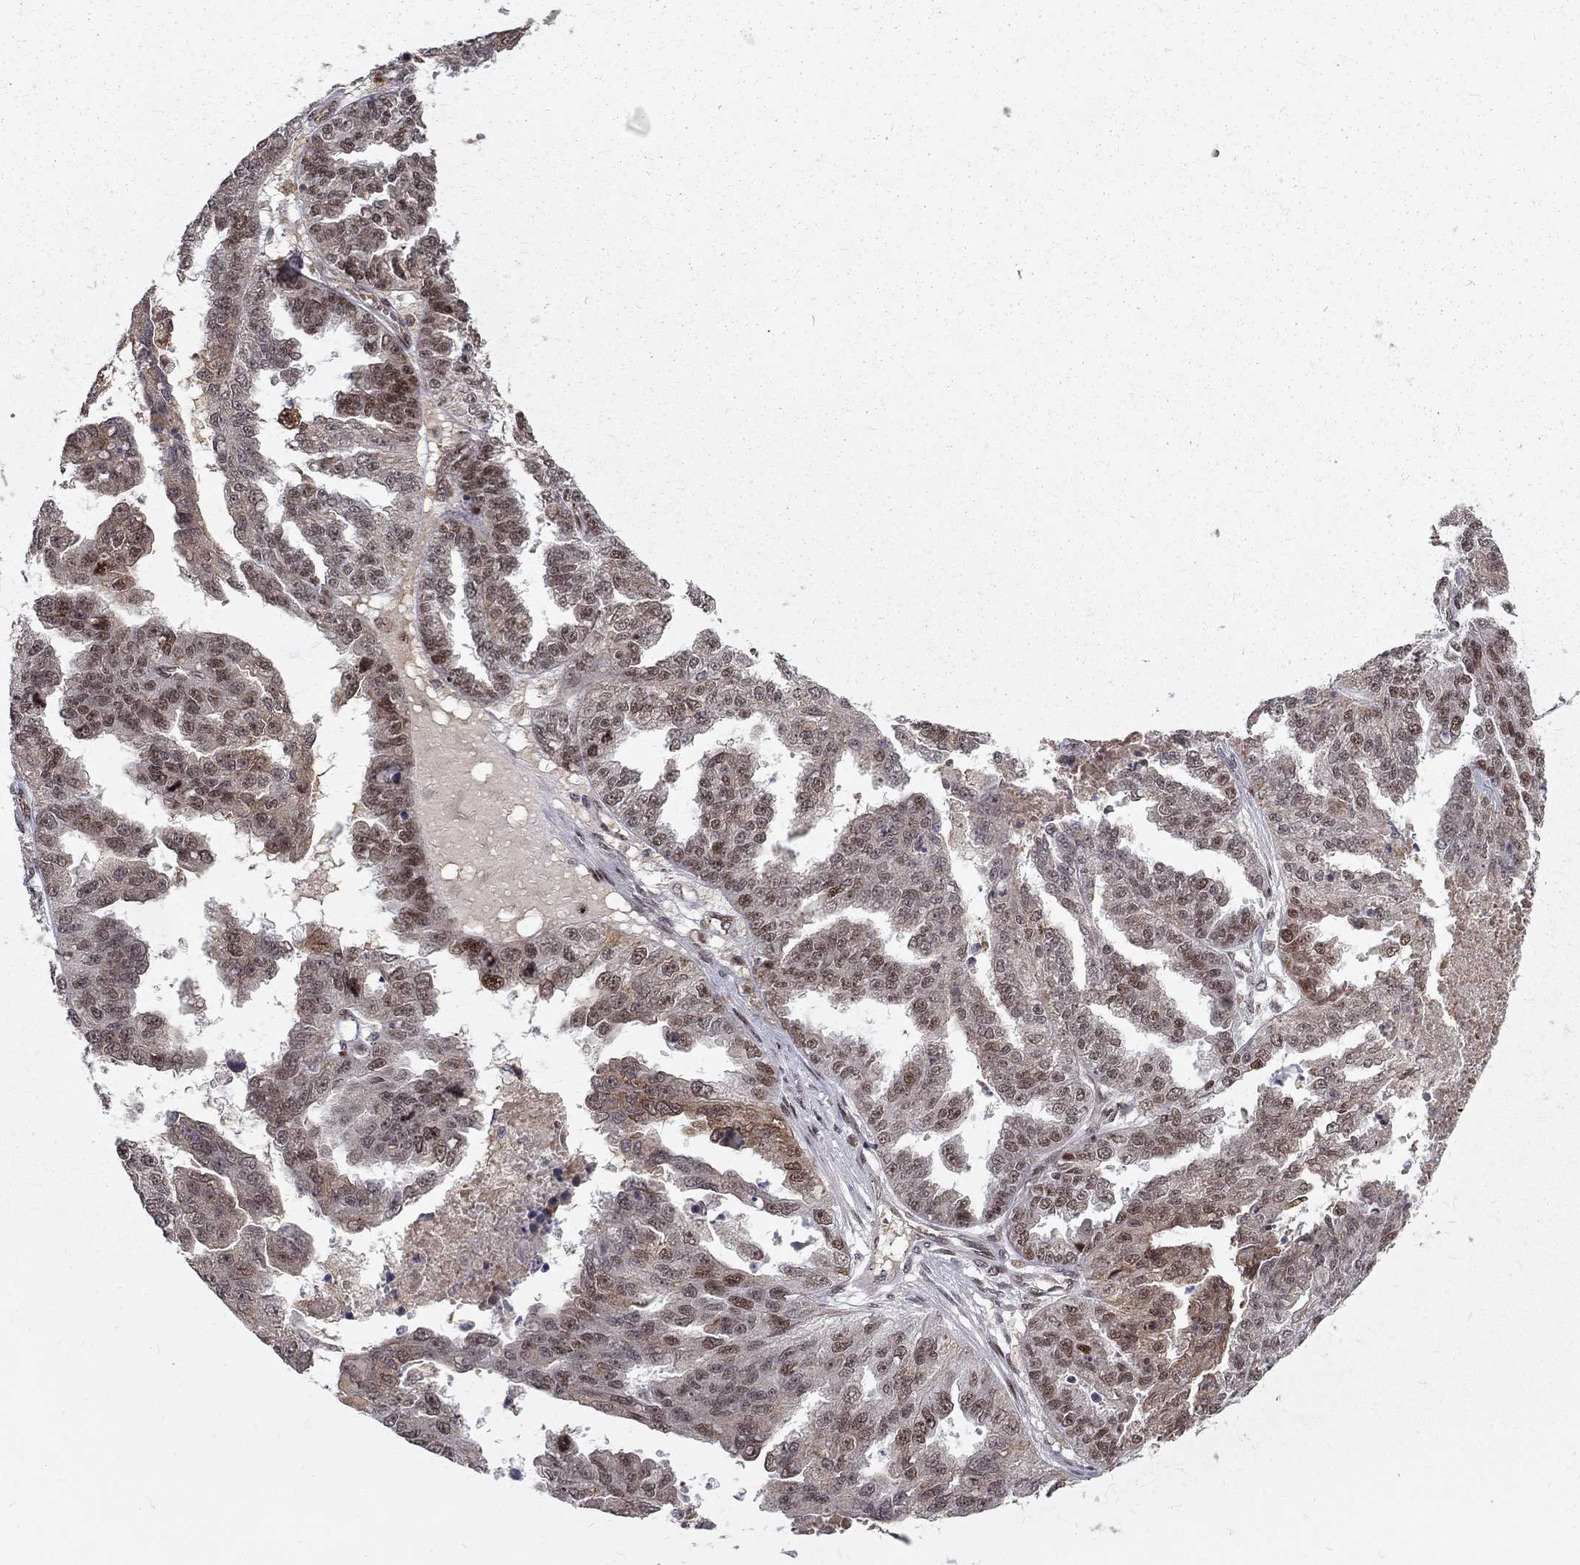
{"staining": {"intensity": "moderate", "quantity": "25%-75%", "location": "nuclear"}, "tissue": "ovarian cancer", "cell_type": "Tumor cells", "image_type": "cancer", "snomed": [{"axis": "morphology", "description": "Cystadenocarcinoma, serous, NOS"}, {"axis": "topography", "description": "Ovary"}], "caption": "Immunohistochemical staining of human serous cystadenocarcinoma (ovarian) shows medium levels of moderate nuclear protein staining in about 25%-75% of tumor cells.", "gene": "TCEAL1", "patient": {"sex": "female", "age": 58}}